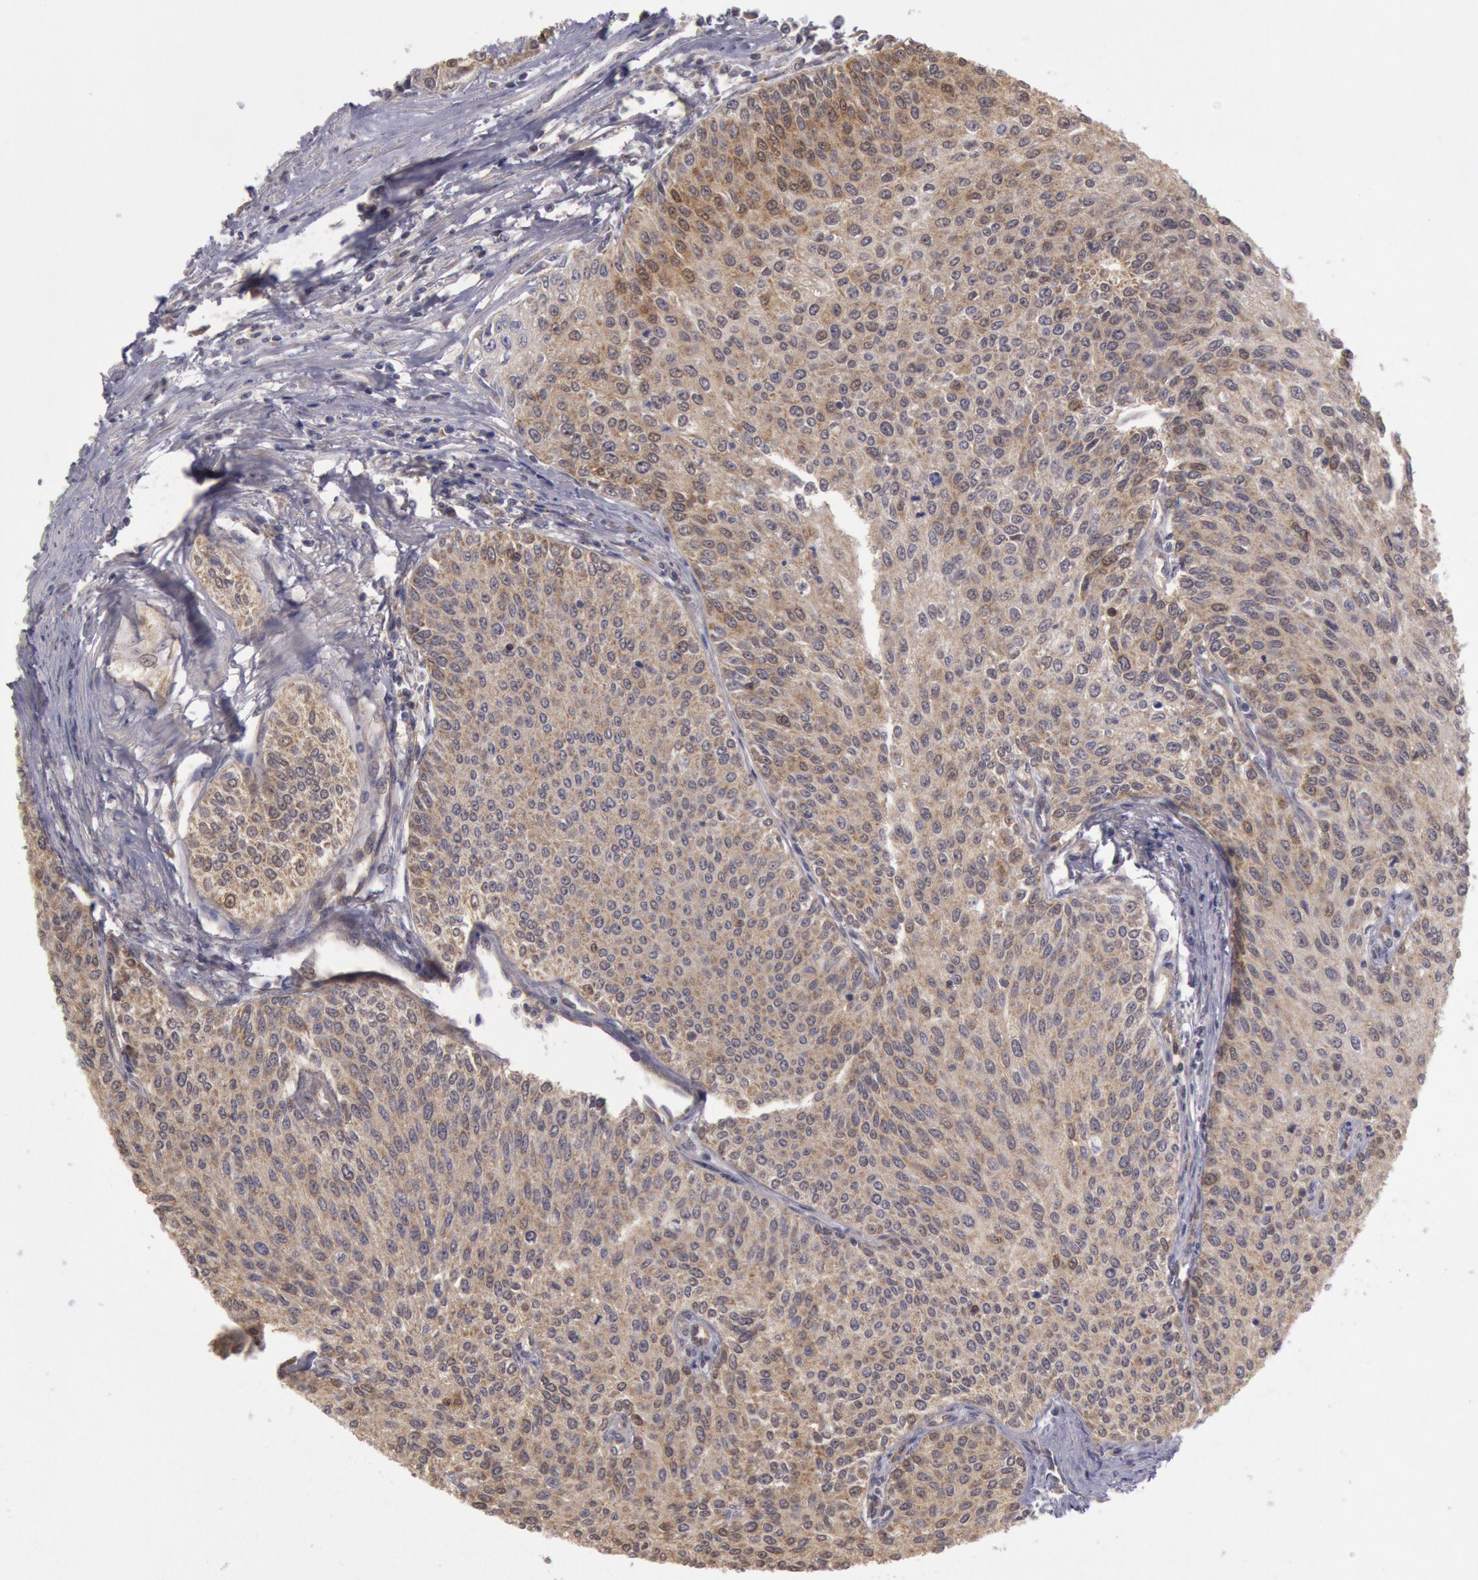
{"staining": {"intensity": "weak", "quantity": ">75%", "location": "cytoplasmic/membranous"}, "tissue": "urothelial cancer", "cell_type": "Tumor cells", "image_type": "cancer", "snomed": [{"axis": "morphology", "description": "Urothelial carcinoma, Low grade"}, {"axis": "topography", "description": "Urinary bladder"}], "caption": "Urothelial carcinoma (low-grade) was stained to show a protein in brown. There is low levels of weak cytoplasmic/membranous positivity in approximately >75% of tumor cells. The staining was performed using DAB, with brown indicating positive protein expression. Nuclei are stained blue with hematoxylin.", "gene": "MPST", "patient": {"sex": "female", "age": 73}}